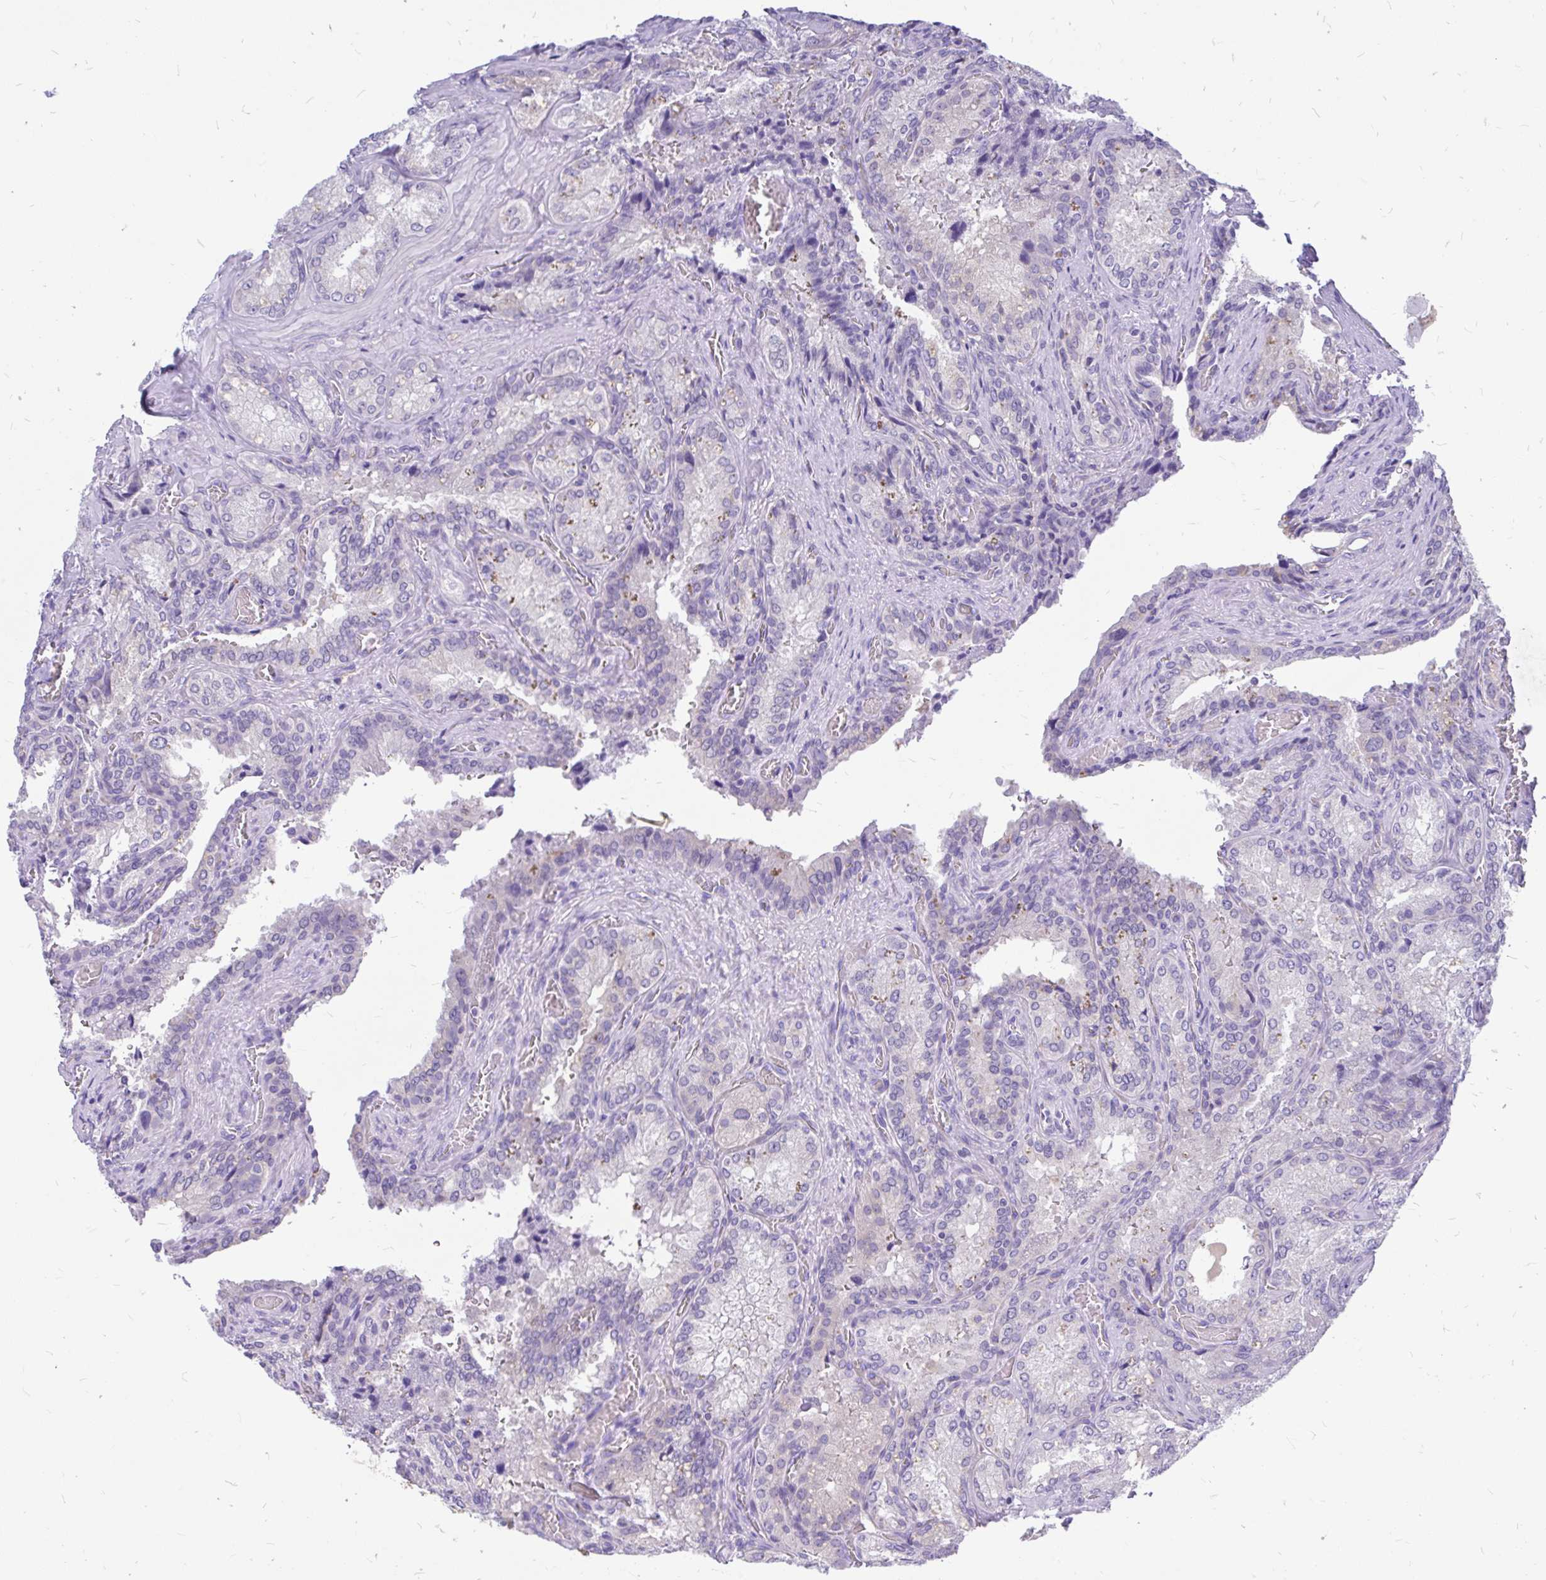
{"staining": {"intensity": "negative", "quantity": "none", "location": "none"}, "tissue": "seminal vesicle", "cell_type": "Glandular cells", "image_type": "normal", "snomed": [{"axis": "morphology", "description": "Normal tissue, NOS"}, {"axis": "topography", "description": "Seminal veicle"}], "caption": "IHC image of normal human seminal vesicle stained for a protein (brown), which demonstrates no staining in glandular cells.", "gene": "MAP1LC3A", "patient": {"sex": "male", "age": 47}}